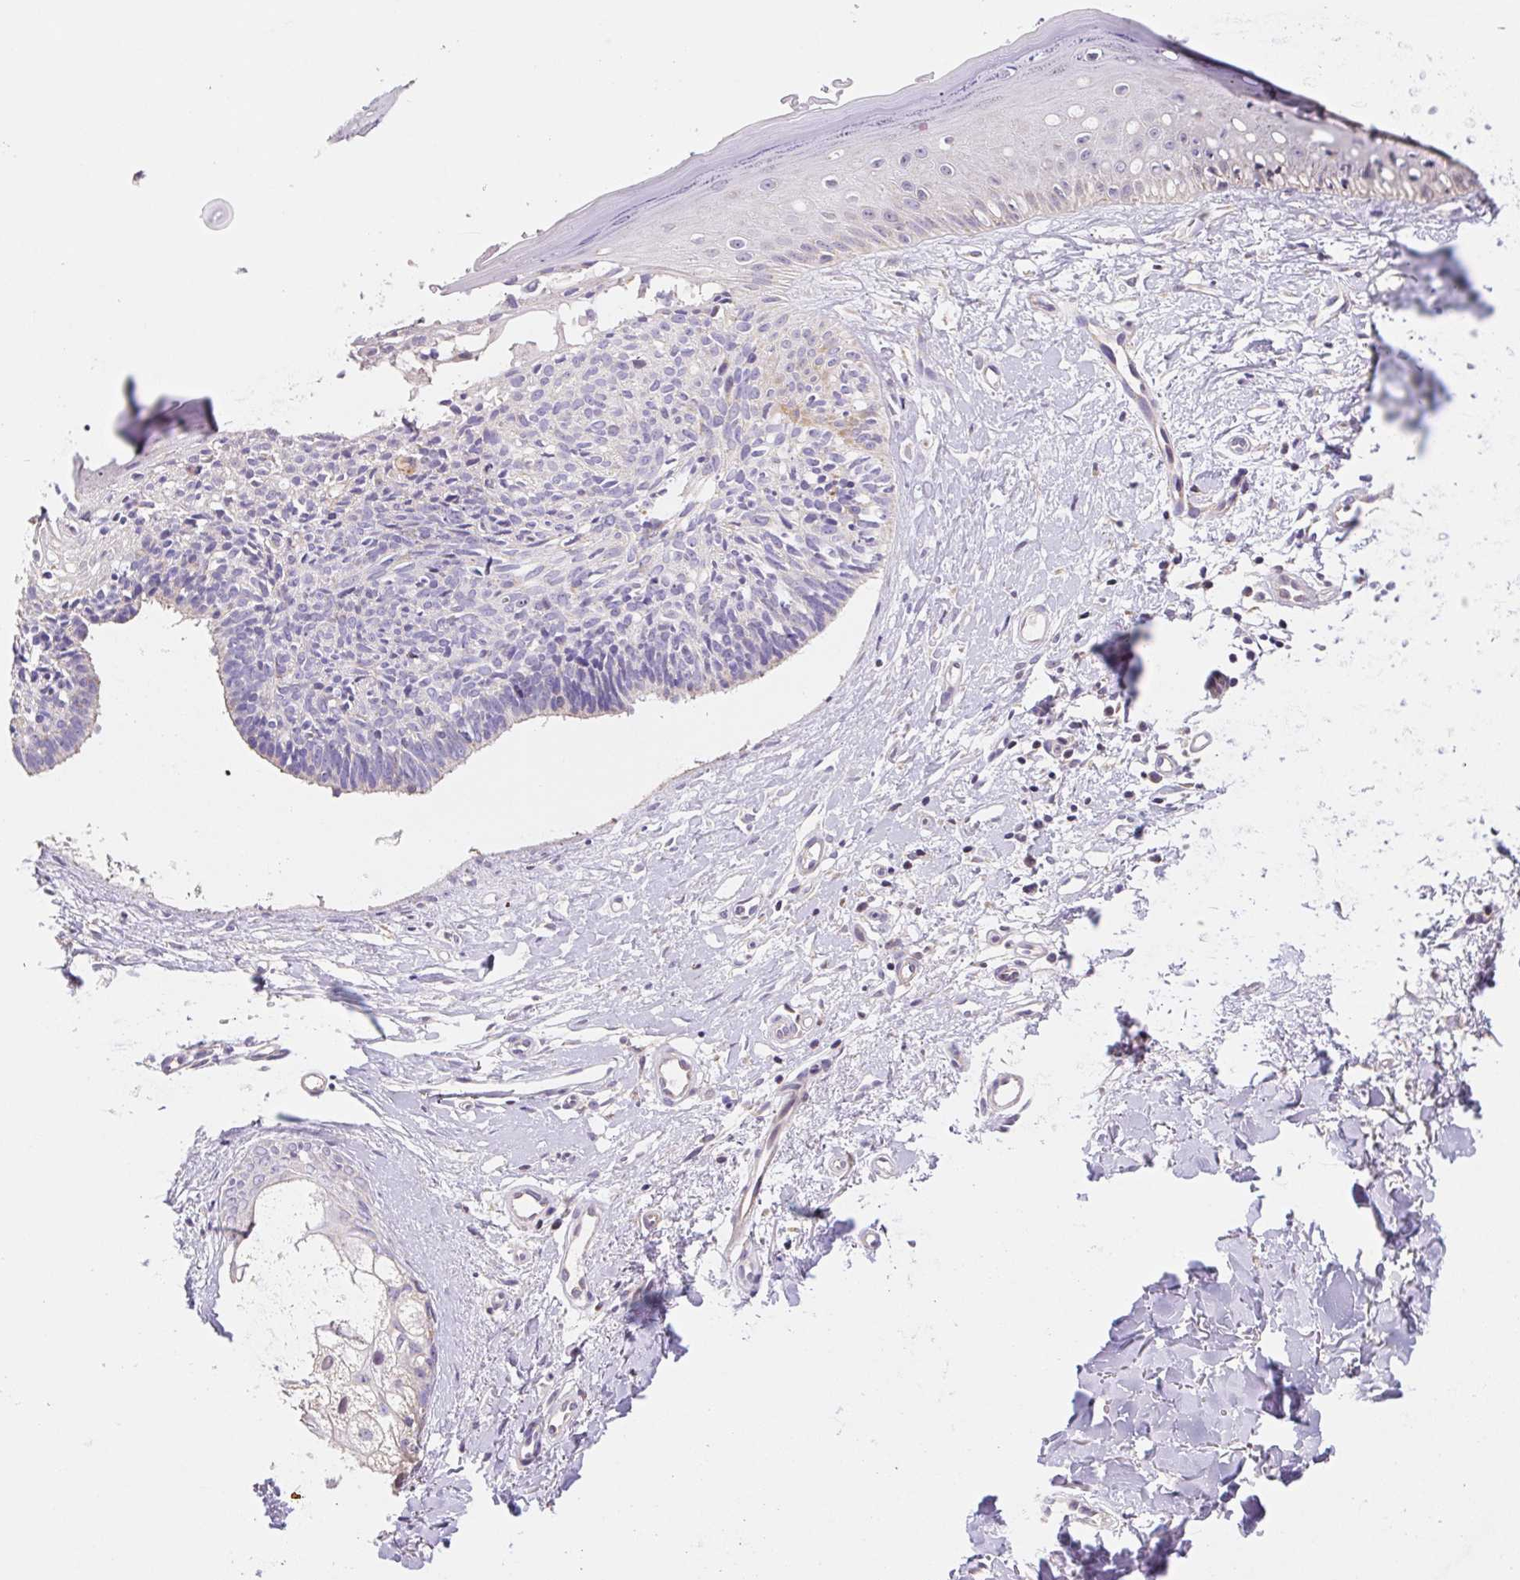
{"staining": {"intensity": "negative", "quantity": "none", "location": "none"}, "tissue": "skin cancer", "cell_type": "Tumor cells", "image_type": "cancer", "snomed": [{"axis": "morphology", "description": "Basal cell carcinoma"}, {"axis": "topography", "description": "Skin"}], "caption": "Tumor cells are negative for brown protein staining in skin basal cell carcinoma.", "gene": "FKBP6", "patient": {"sex": "male", "age": 51}}